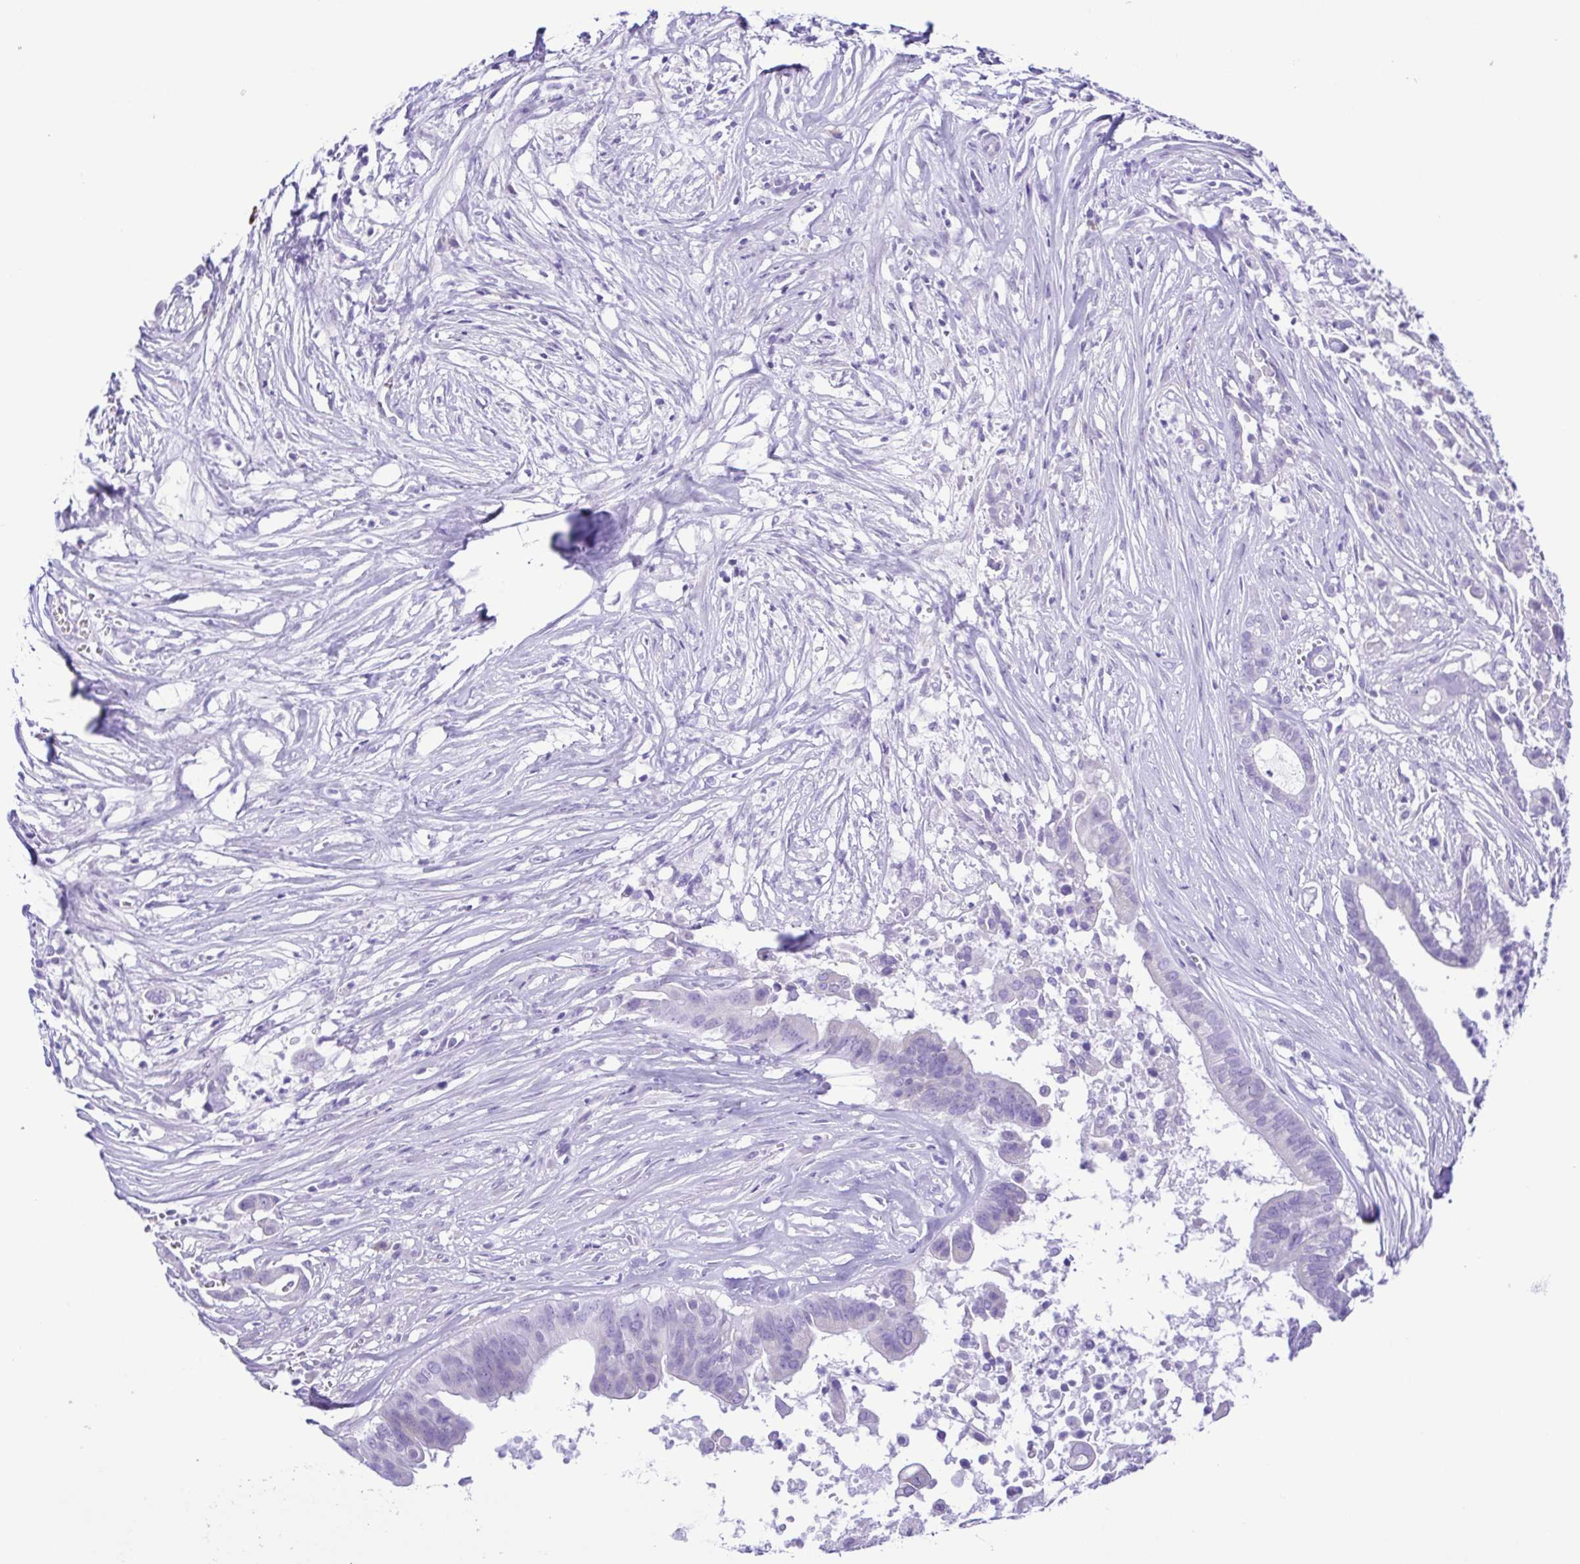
{"staining": {"intensity": "negative", "quantity": "none", "location": "none"}, "tissue": "pancreatic cancer", "cell_type": "Tumor cells", "image_type": "cancer", "snomed": [{"axis": "morphology", "description": "Adenocarcinoma, NOS"}, {"axis": "topography", "description": "Pancreas"}], "caption": "Immunohistochemistry (IHC) of pancreatic cancer shows no positivity in tumor cells.", "gene": "PAK3", "patient": {"sex": "male", "age": 61}}